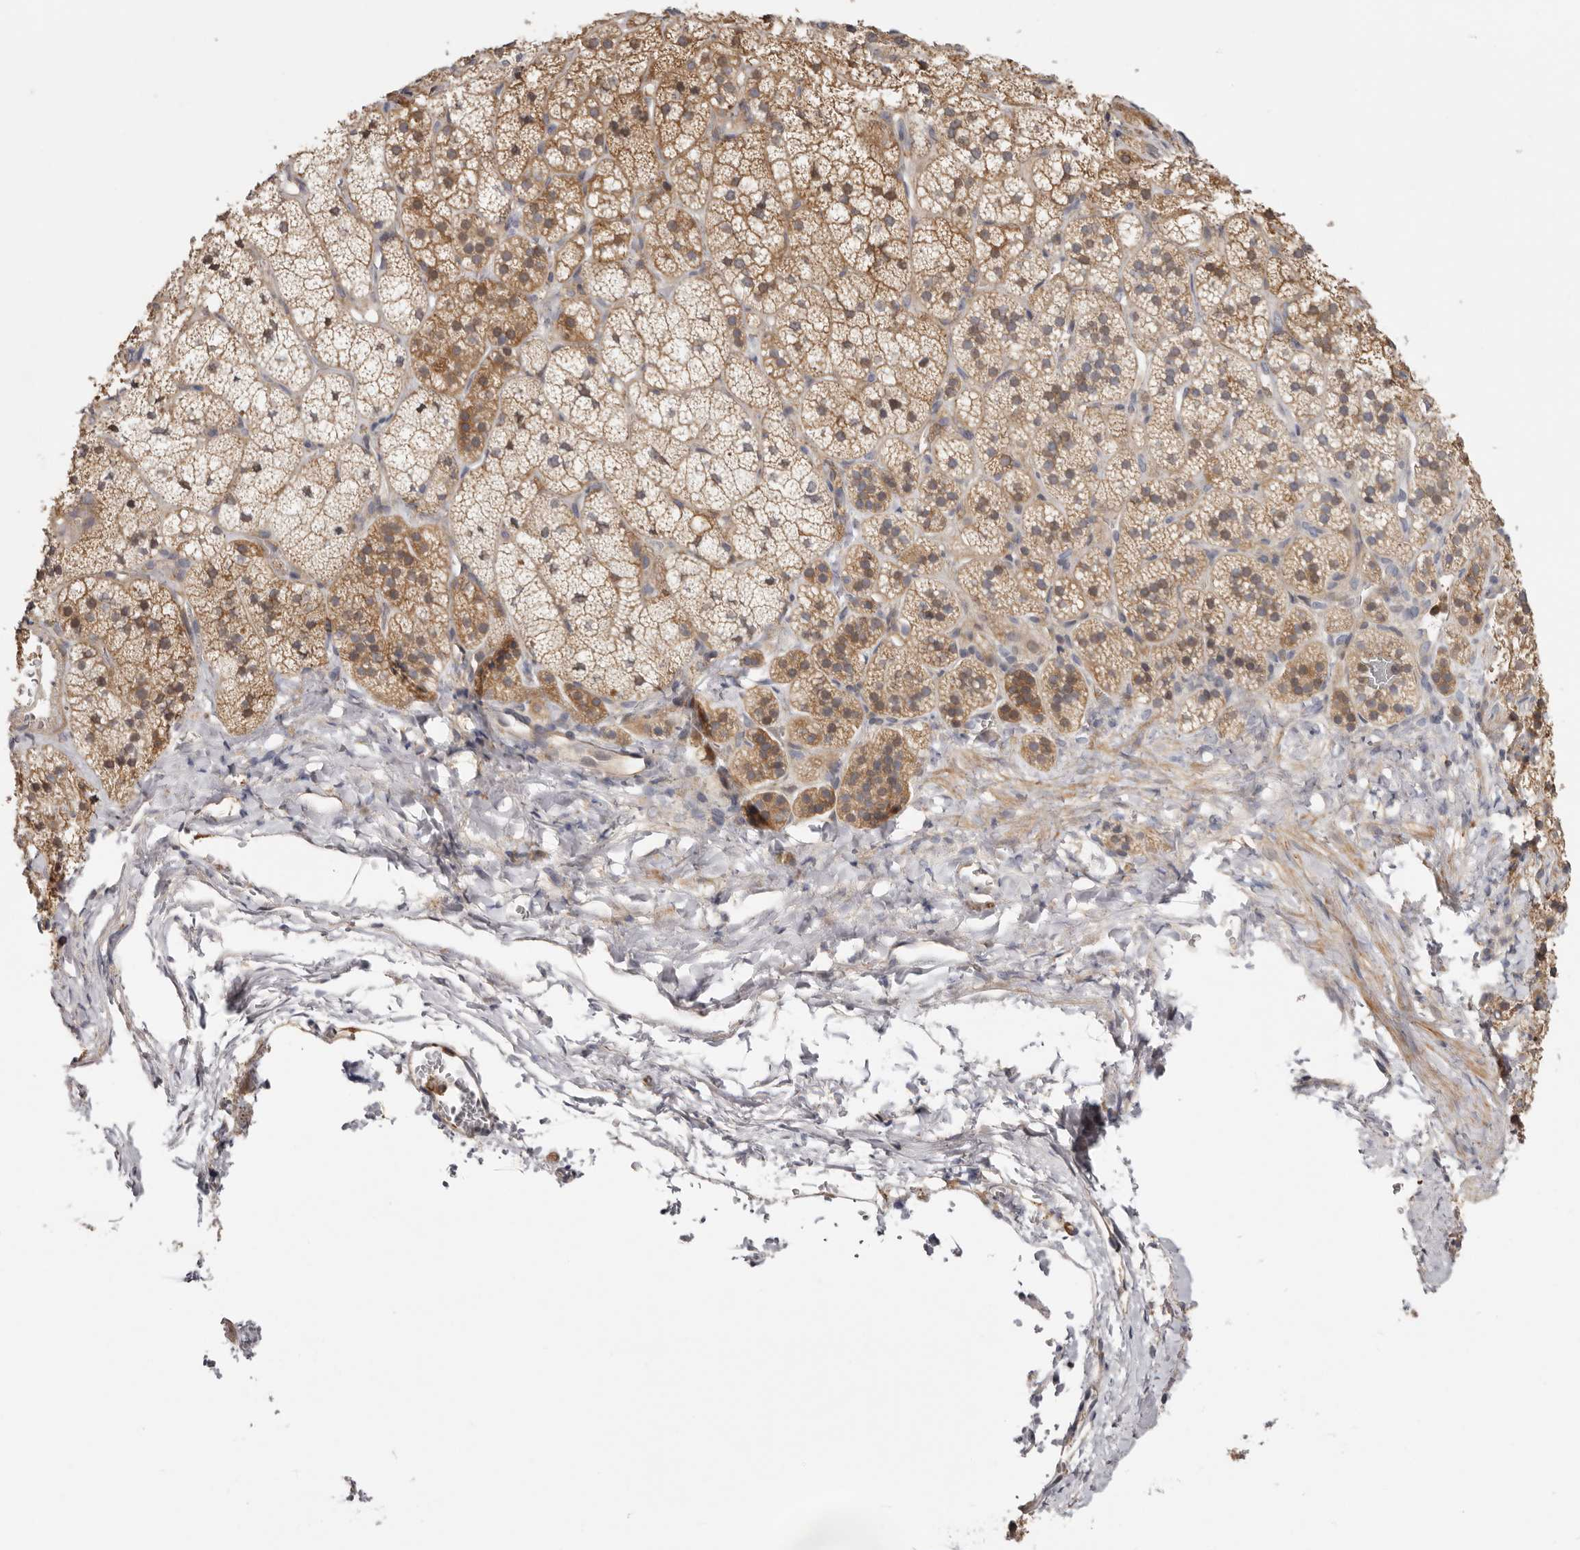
{"staining": {"intensity": "moderate", "quantity": ">75%", "location": "cytoplasmic/membranous"}, "tissue": "adrenal gland", "cell_type": "Glandular cells", "image_type": "normal", "snomed": [{"axis": "morphology", "description": "Normal tissue, NOS"}, {"axis": "topography", "description": "Adrenal gland"}], "caption": "This histopathology image displays immunohistochemistry staining of unremarkable human adrenal gland, with medium moderate cytoplasmic/membranous expression in about >75% of glandular cells.", "gene": "MSRB2", "patient": {"sex": "female", "age": 44}}